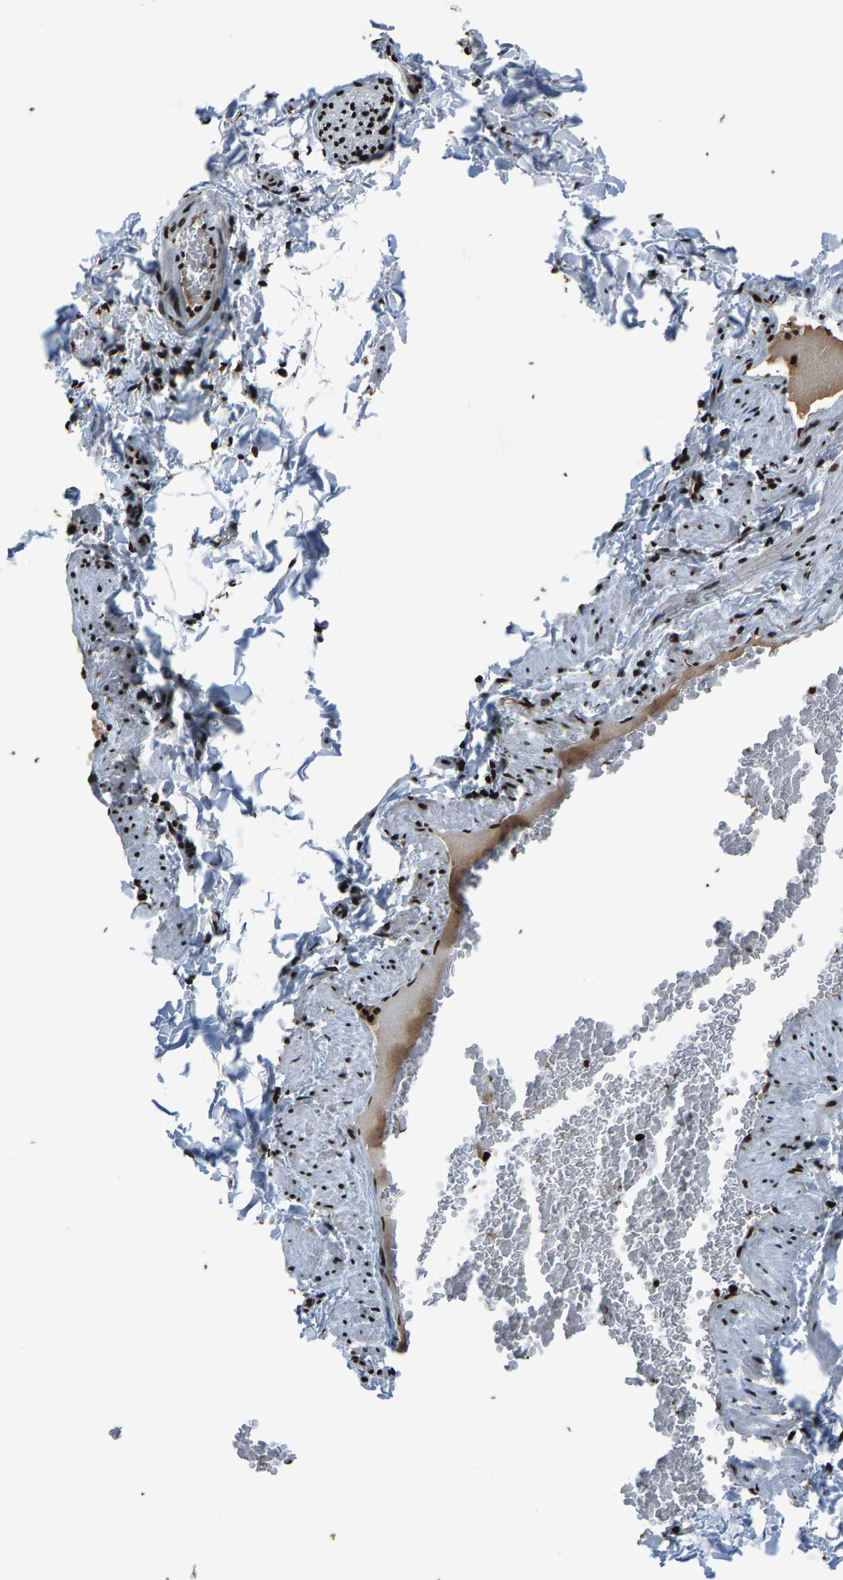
{"staining": {"intensity": "strong", "quantity": ">75%", "location": "nuclear"}, "tissue": "adipose tissue", "cell_type": "Adipocytes", "image_type": "normal", "snomed": [{"axis": "morphology", "description": "Normal tissue, NOS"}, {"axis": "topography", "description": "Vascular tissue"}], "caption": "Strong nuclear protein expression is seen in approximately >75% of adipocytes in adipose tissue. (brown staining indicates protein expression, while blue staining denotes nuclei).", "gene": "H4C1", "patient": {"sex": "male", "age": 41}}